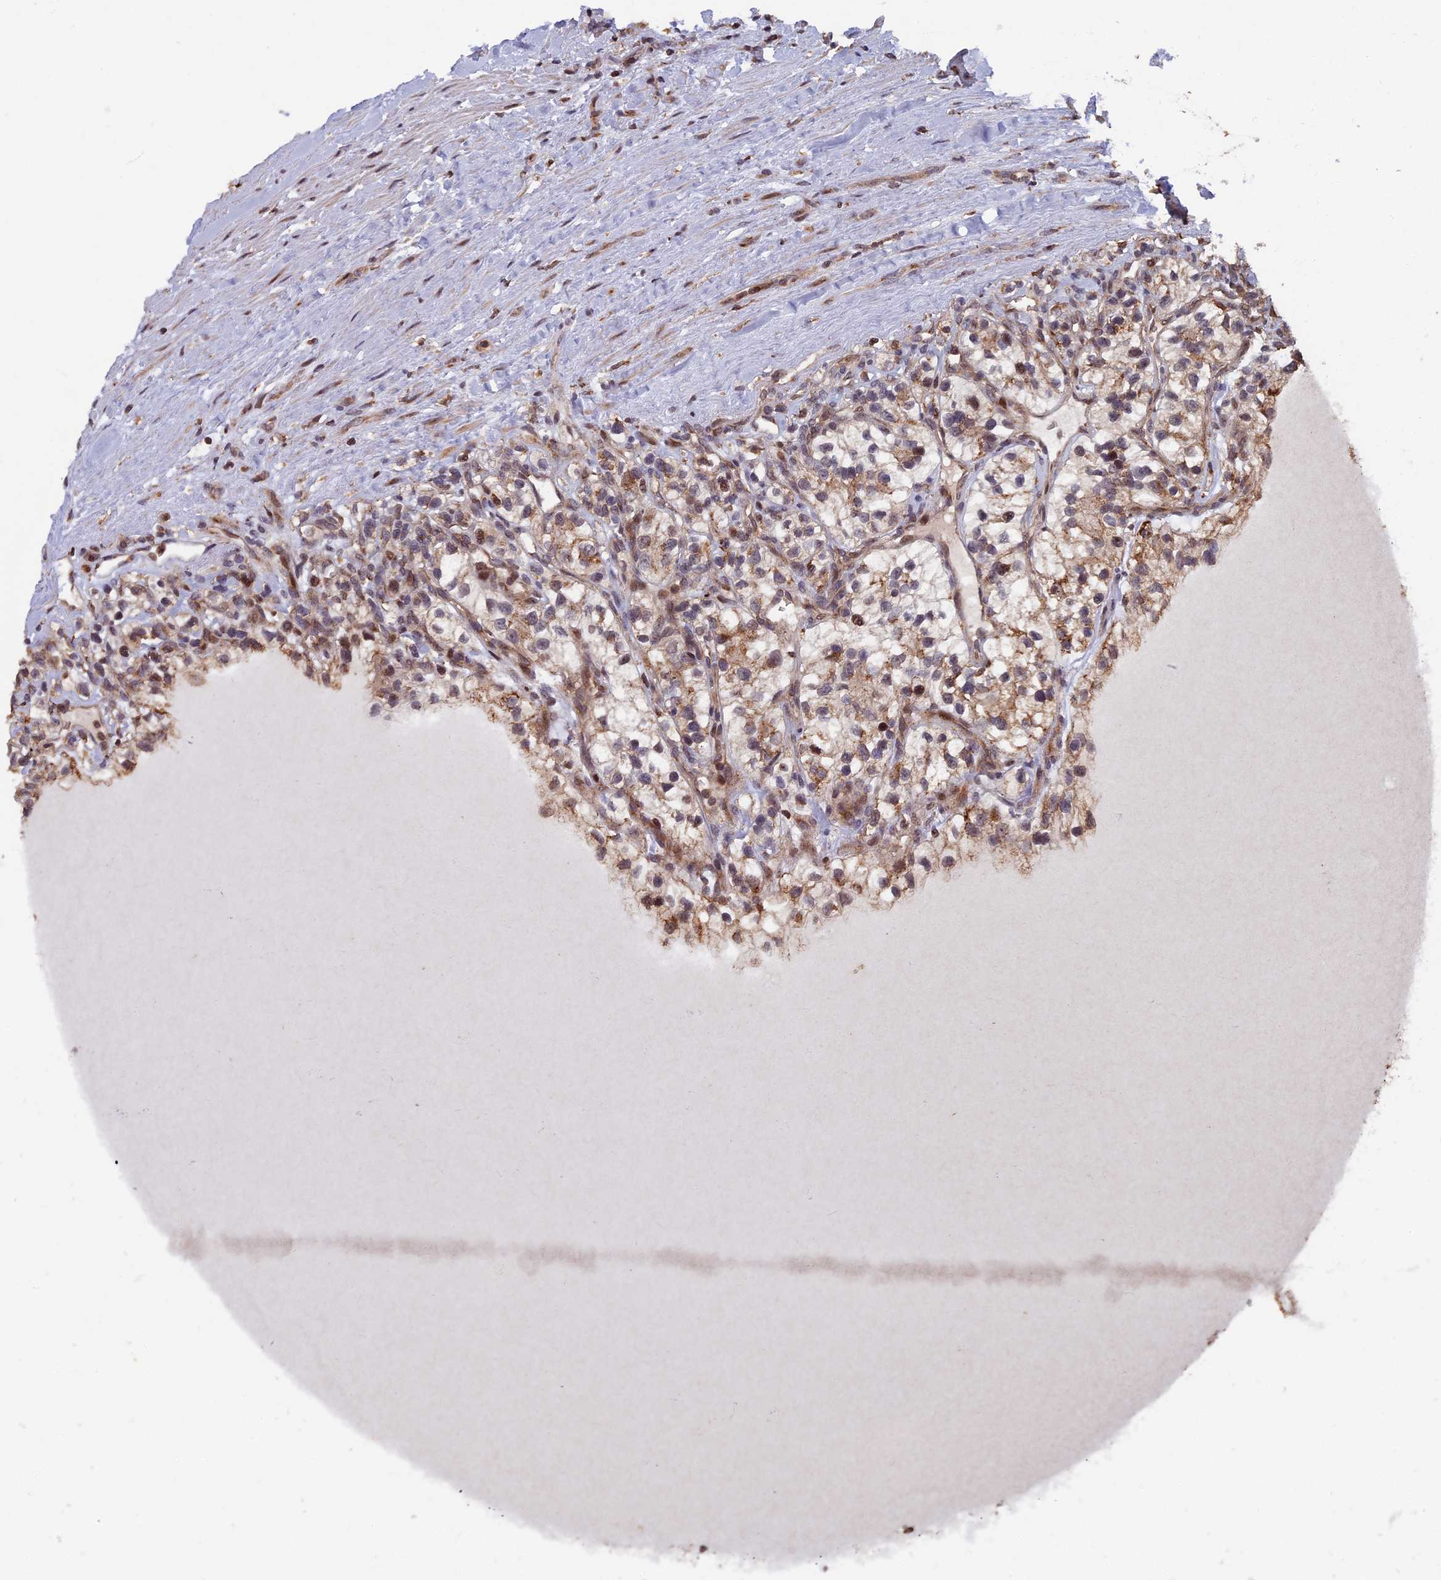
{"staining": {"intensity": "weak", "quantity": "<25%", "location": "cytoplasmic/membranous"}, "tissue": "renal cancer", "cell_type": "Tumor cells", "image_type": "cancer", "snomed": [{"axis": "morphology", "description": "Adenocarcinoma, NOS"}, {"axis": "topography", "description": "Kidney"}], "caption": "This is a image of IHC staining of renal adenocarcinoma, which shows no positivity in tumor cells. (DAB (3,3'-diaminobenzidine) IHC, high magnification).", "gene": "RASGRF1", "patient": {"sex": "female", "age": 57}}